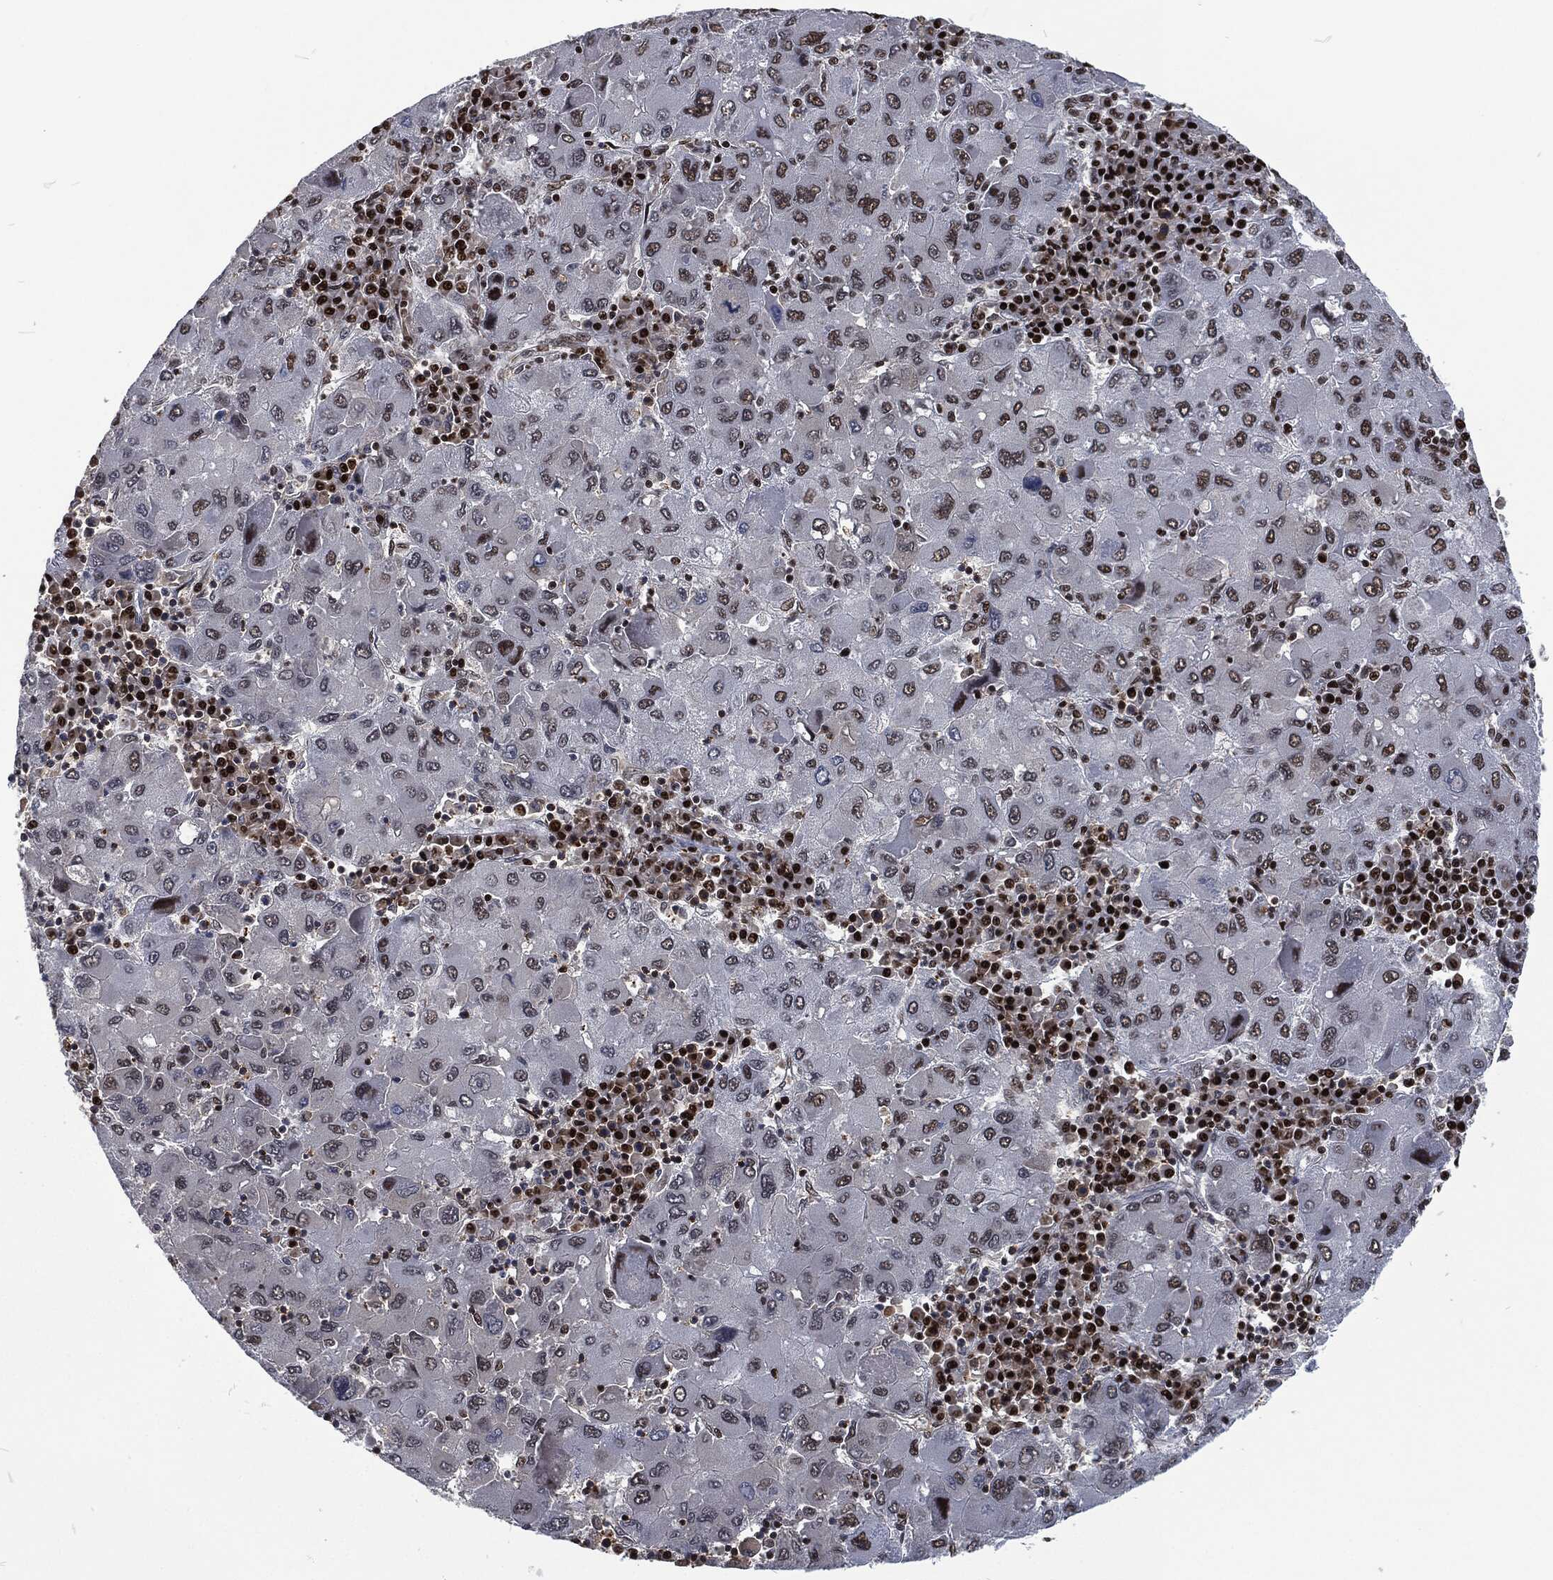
{"staining": {"intensity": "moderate", "quantity": "<25%", "location": "nuclear"}, "tissue": "liver cancer", "cell_type": "Tumor cells", "image_type": "cancer", "snomed": [{"axis": "morphology", "description": "Carcinoma, Hepatocellular, NOS"}, {"axis": "topography", "description": "Liver"}], "caption": "Protein staining reveals moderate nuclear staining in about <25% of tumor cells in liver cancer.", "gene": "DCPS", "patient": {"sex": "male", "age": 75}}